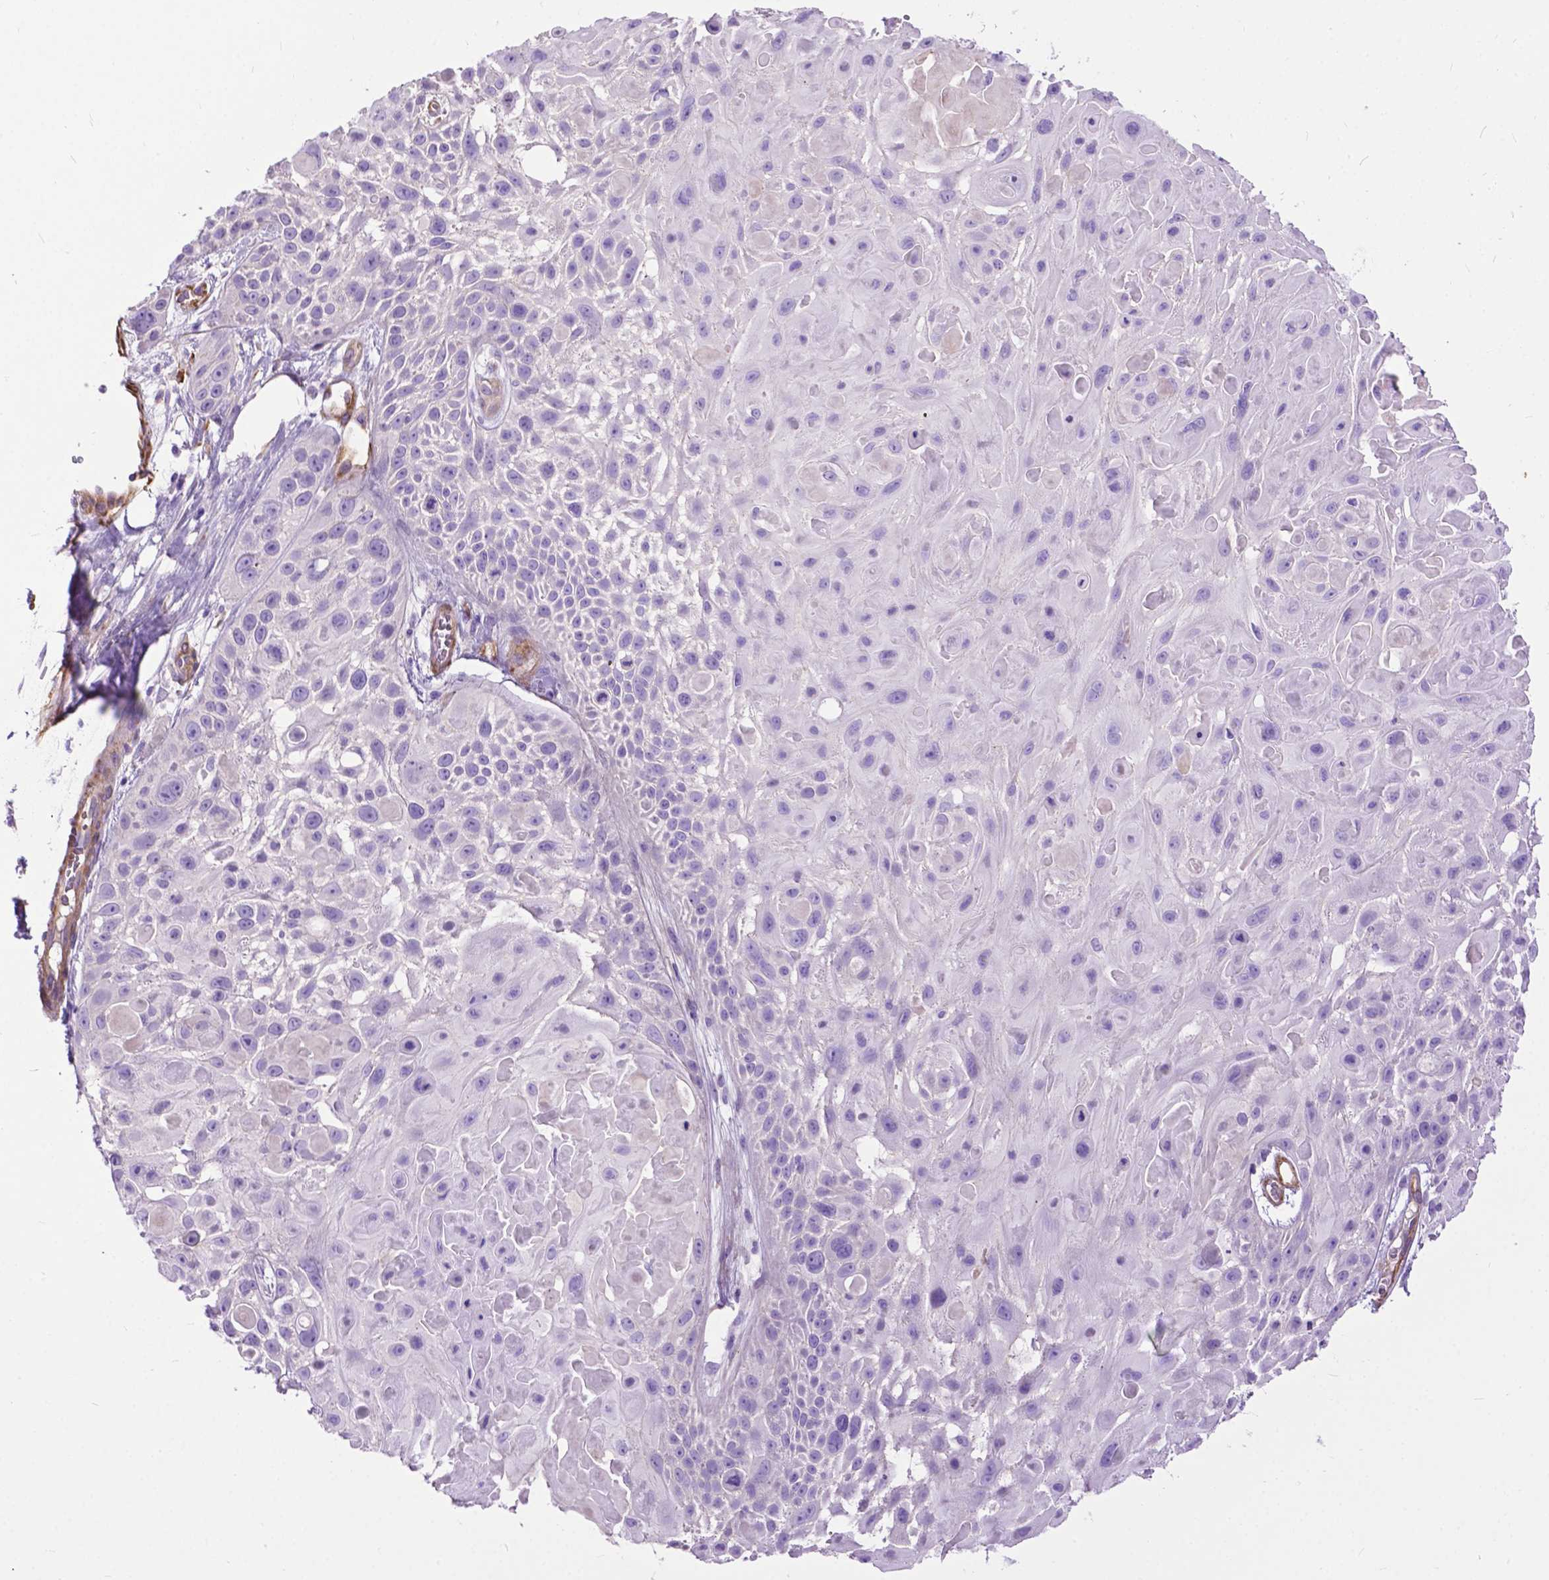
{"staining": {"intensity": "negative", "quantity": "none", "location": "none"}, "tissue": "skin cancer", "cell_type": "Tumor cells", "image_type": "cancer", "snomed": [{"axis": "morphology", "description": "Squamous cell carcinoma, NOS"}, {"axis": "topography", "description": "Skin"}, {"axis": "topography", "description": "Anal"}], "caption": "Immunohistochemistry photomicrograph of human skin cancer stained for a protein (brown), which exhibits no positivity in tumor cells. The staining was performed using DAB (3,3'-diaminobenzidine) to visualize the protein expression in brown, while the nuclei were stained in blue with hematoxylin (Magnification: 20x).", "gene": "PCDHA12", "patient": {"sex": "female", "age": 75}}